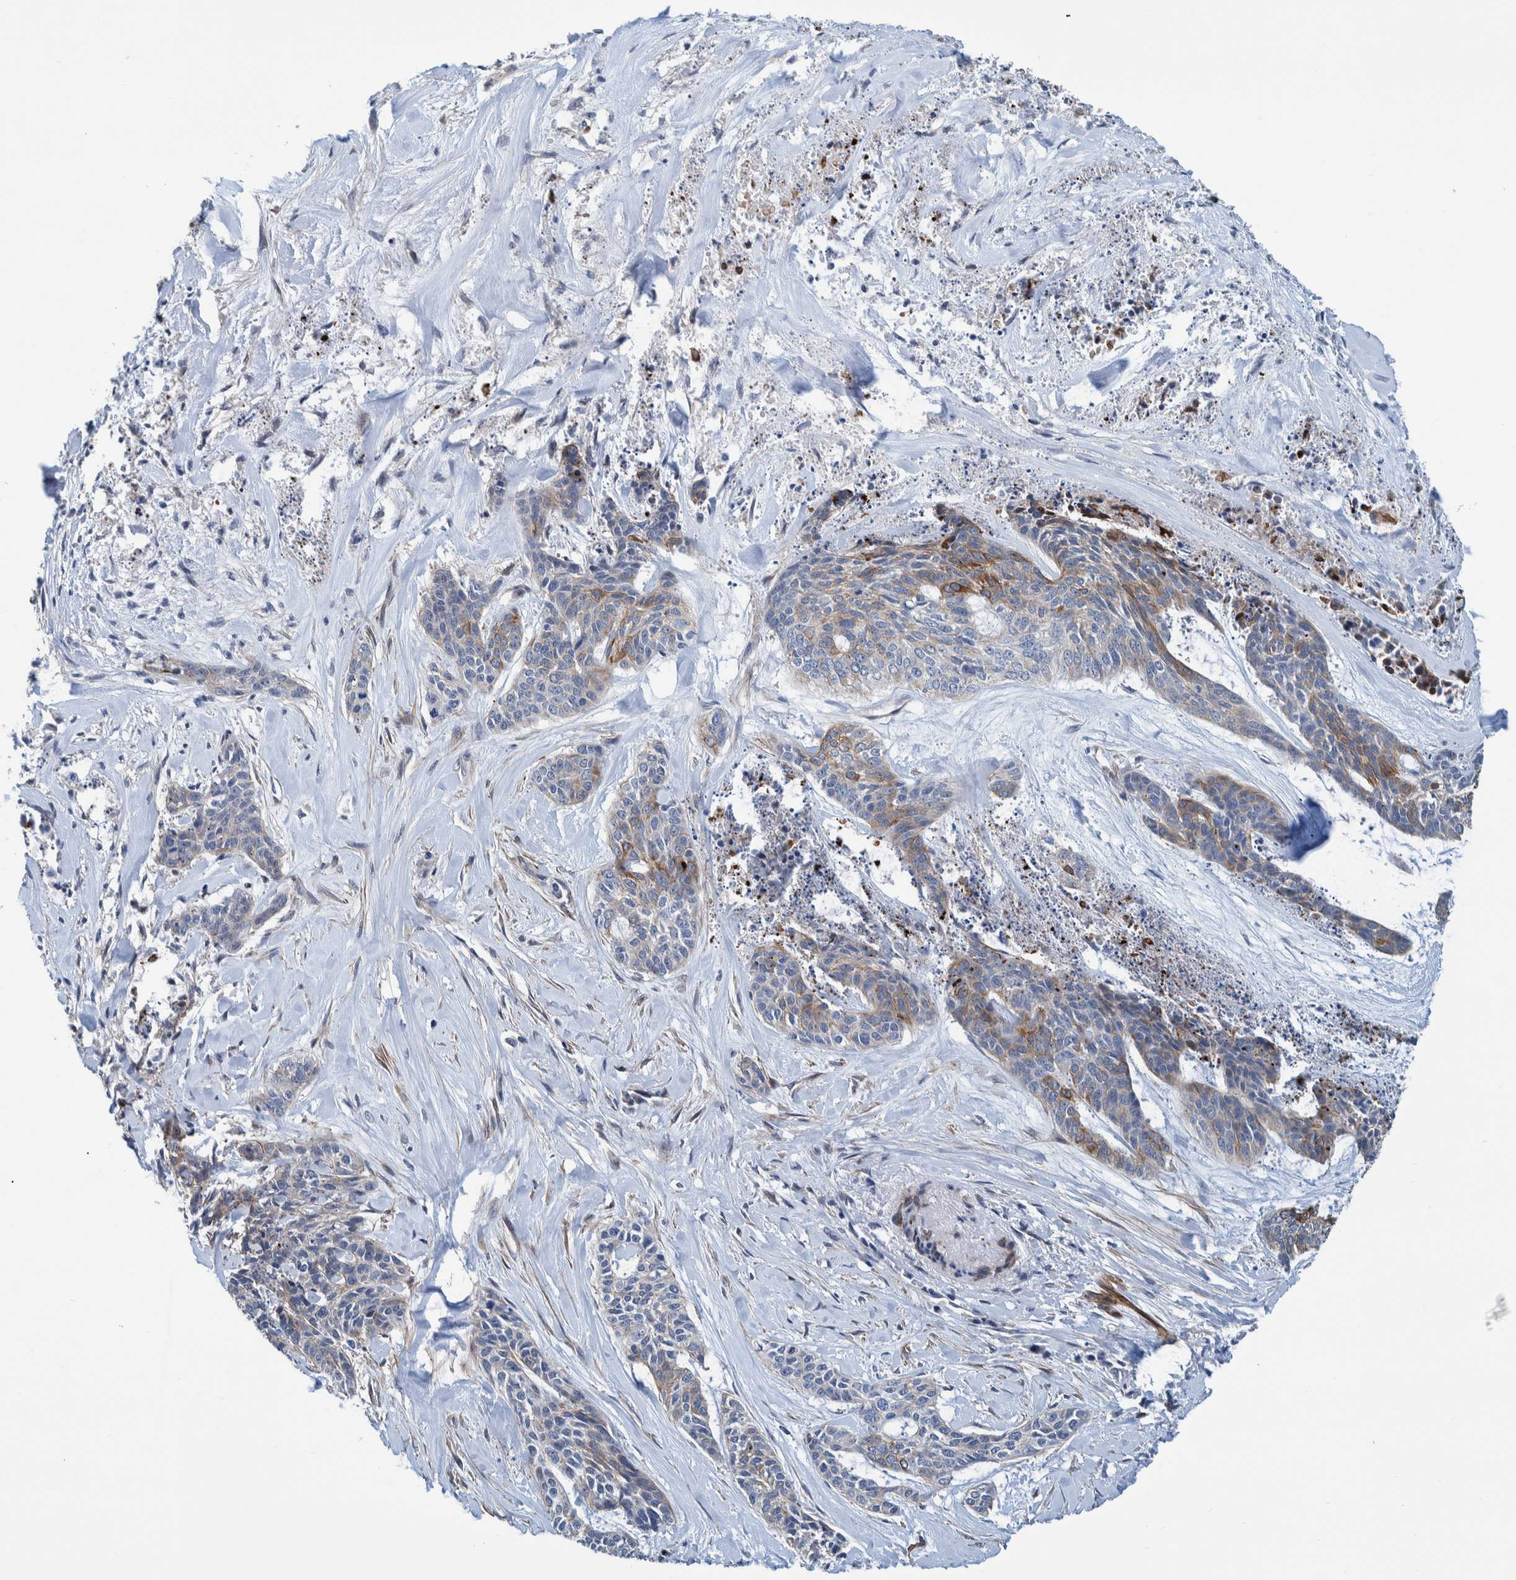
{"staining": {"intensity": "moderate", "quantity": "<25%", "location": "cytoplasmic/membranous"}, "tissue": "skin cancer", "cell_type": "Tumor cells", "image_type": "cancer", "snomed": [{"axis": "morphology", "description": "Basal cell carcinoma"}, {"axis": "topography", "description": "Skin"}], "caption": "IHC staining of basal cell carcinoma (skin), which shows low levels of moderate cytoplasmic/membranous positivity in about <25% of tumor cells indicating moderate cytoplasmic/membranous protein positivity. The staining was performed using DAB (3,3'-diaminobenzidine) (brown) for protein detection and nuclei were counterstained in hematoxylin (blue).", "gene": "MKS1", "patient": {"sex": "female", "age": 64}}